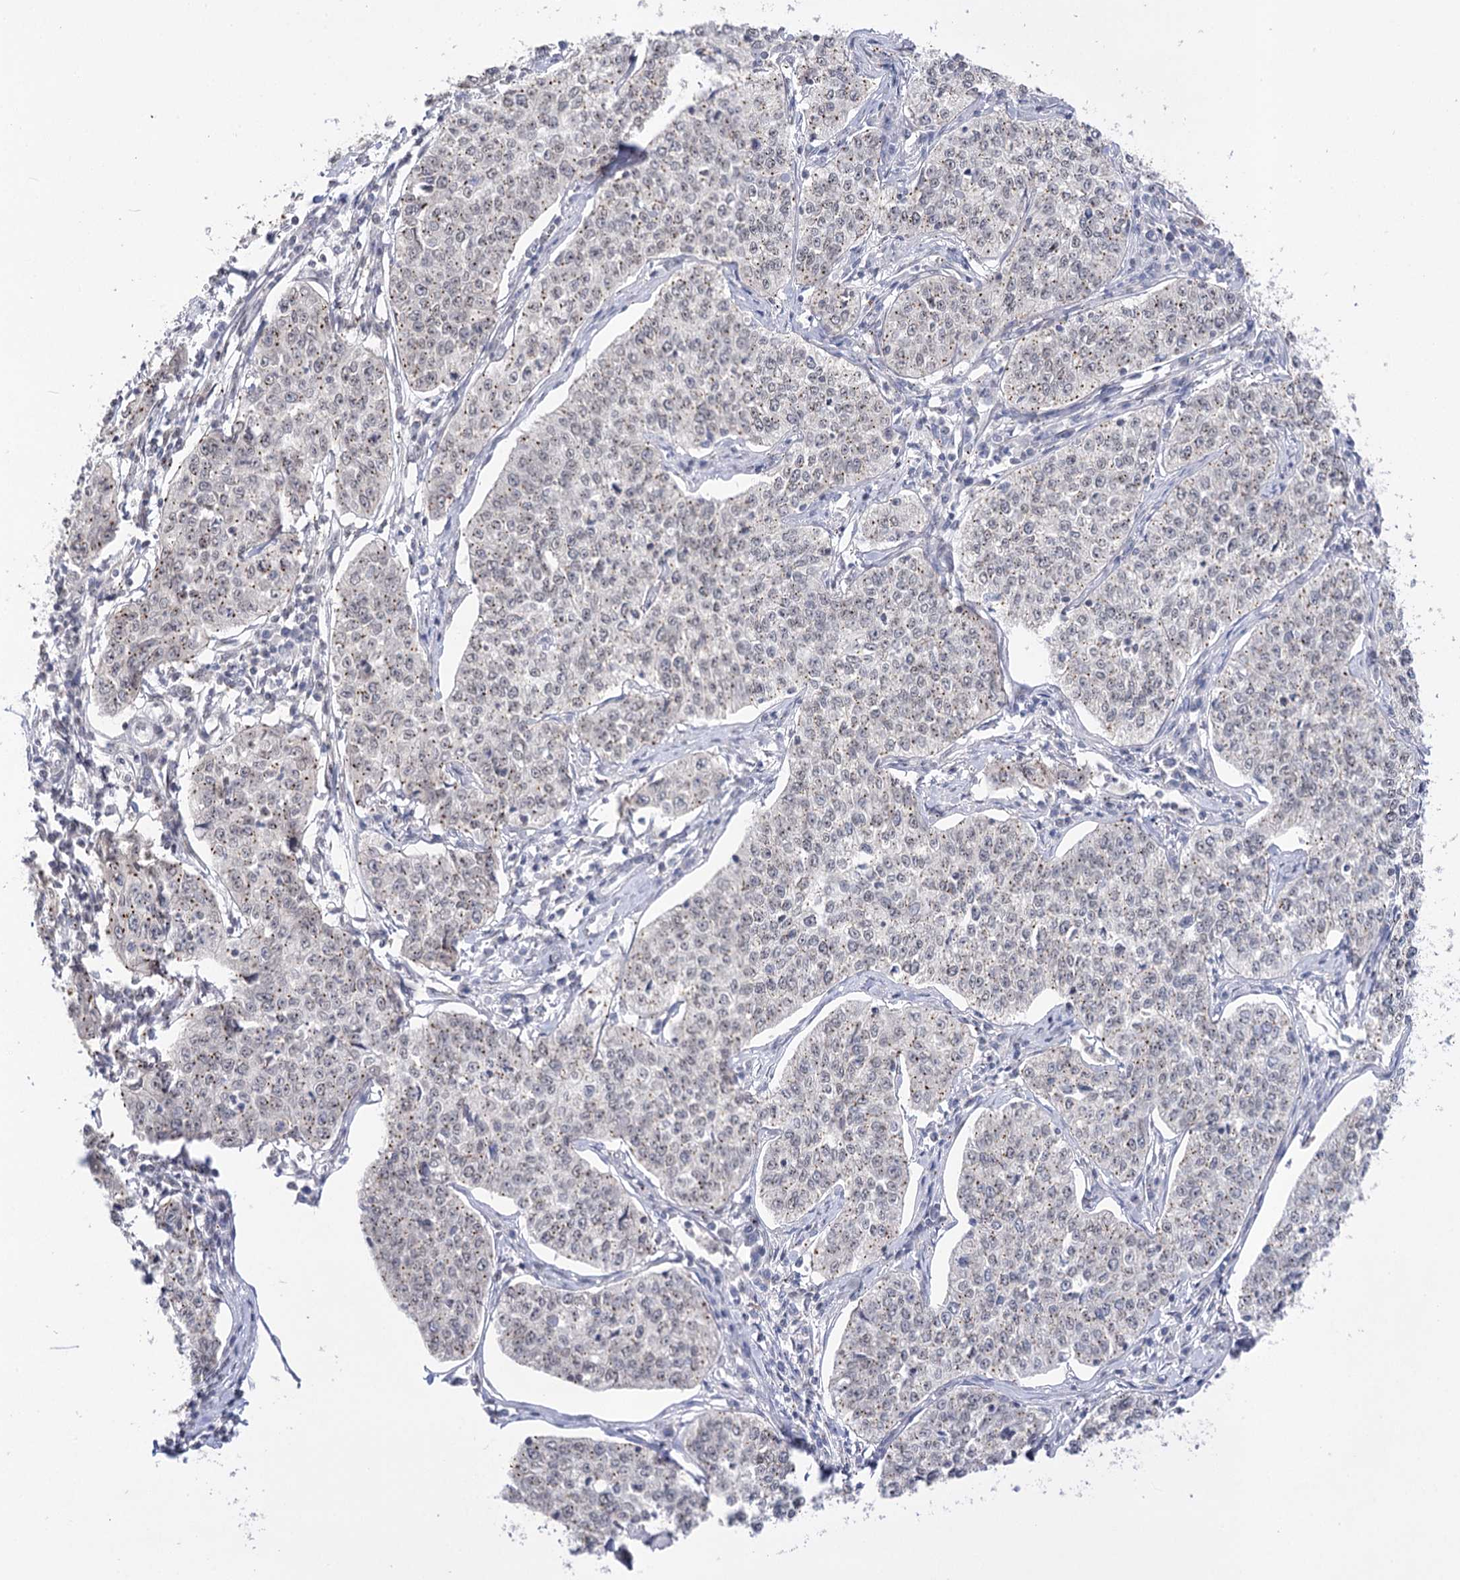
{"staining": {"intensity": "weak", "quantity": "25%-75%", "location": "nuclear"}, "tissue": "cervical cancer", "cell_type": "Tumor cells", "image_type": "cancer", "snomed": [{"axis": "morphology", "description": "Squamous cell carcinoma, NOS"}, {"axis": "topography", "description": "Cervix"}], "caption": "Cervical squamous cell carcinoma stained with a brown dye demonstrates weak nuclear positive positivity in approximately 25%-75% of tumor cells.", "gene": "ATP10B", "patient": {"sex": "female", "age": 35}}